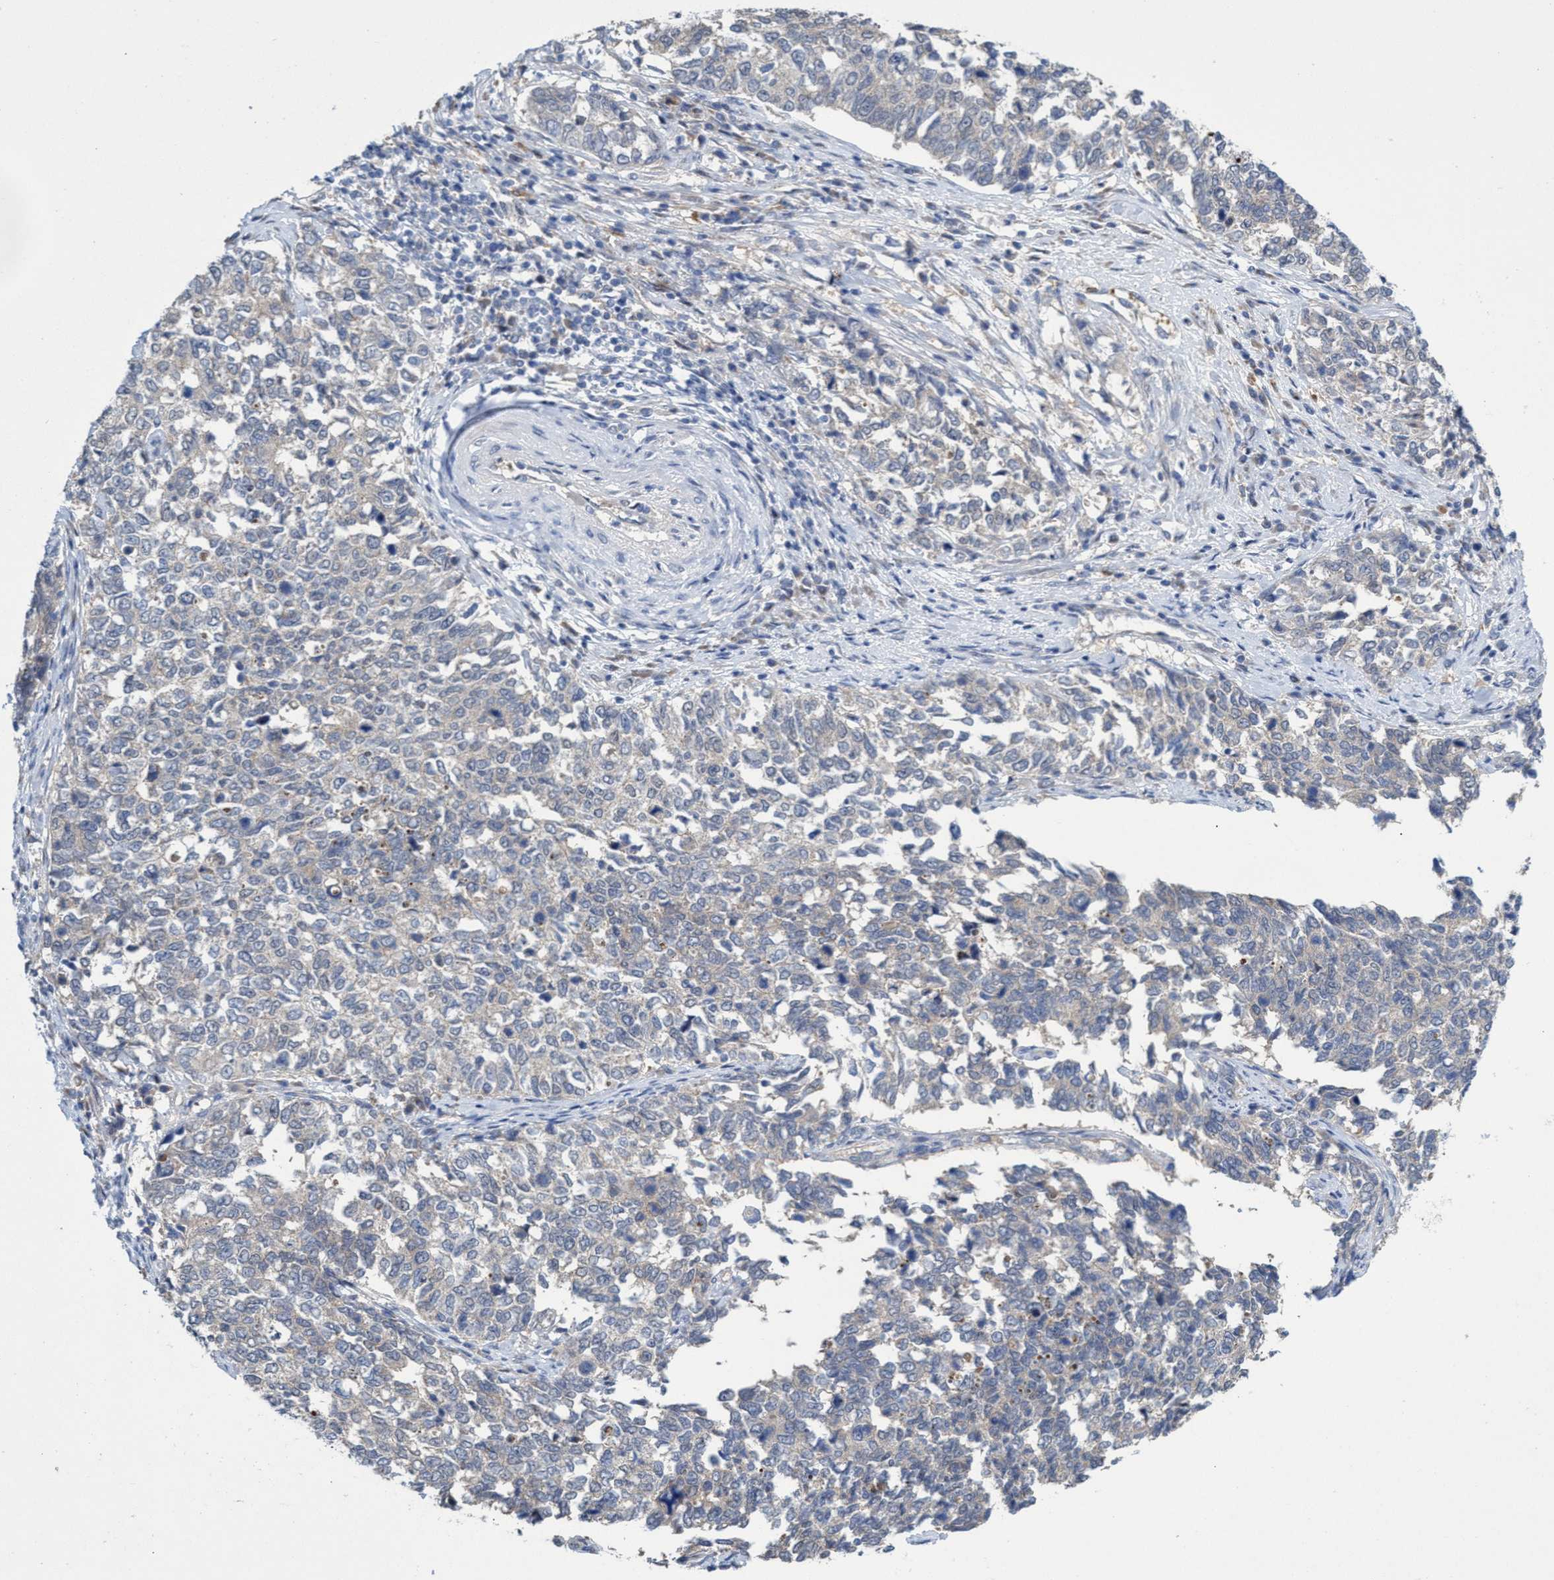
{"staining": {"intensity": "negative", "quantity": "none", "location": "none"}, "tissue": "cervical cancer", "cell_type": "Tumor cells", "image_type": "cancer", "snomed": [{"axis": "morphology", "description": "Squamous cell carcinoma, NOS"}, {"axis": "topography", "description": "Cervix"}], "caption": "Cervical cancer (squamous cell carcinoma) was stained to show a protein in brown. There is no significant staining in tumor cells.", "gene": "SVEP1", "patient": {"sex": "female", "age": 63}}